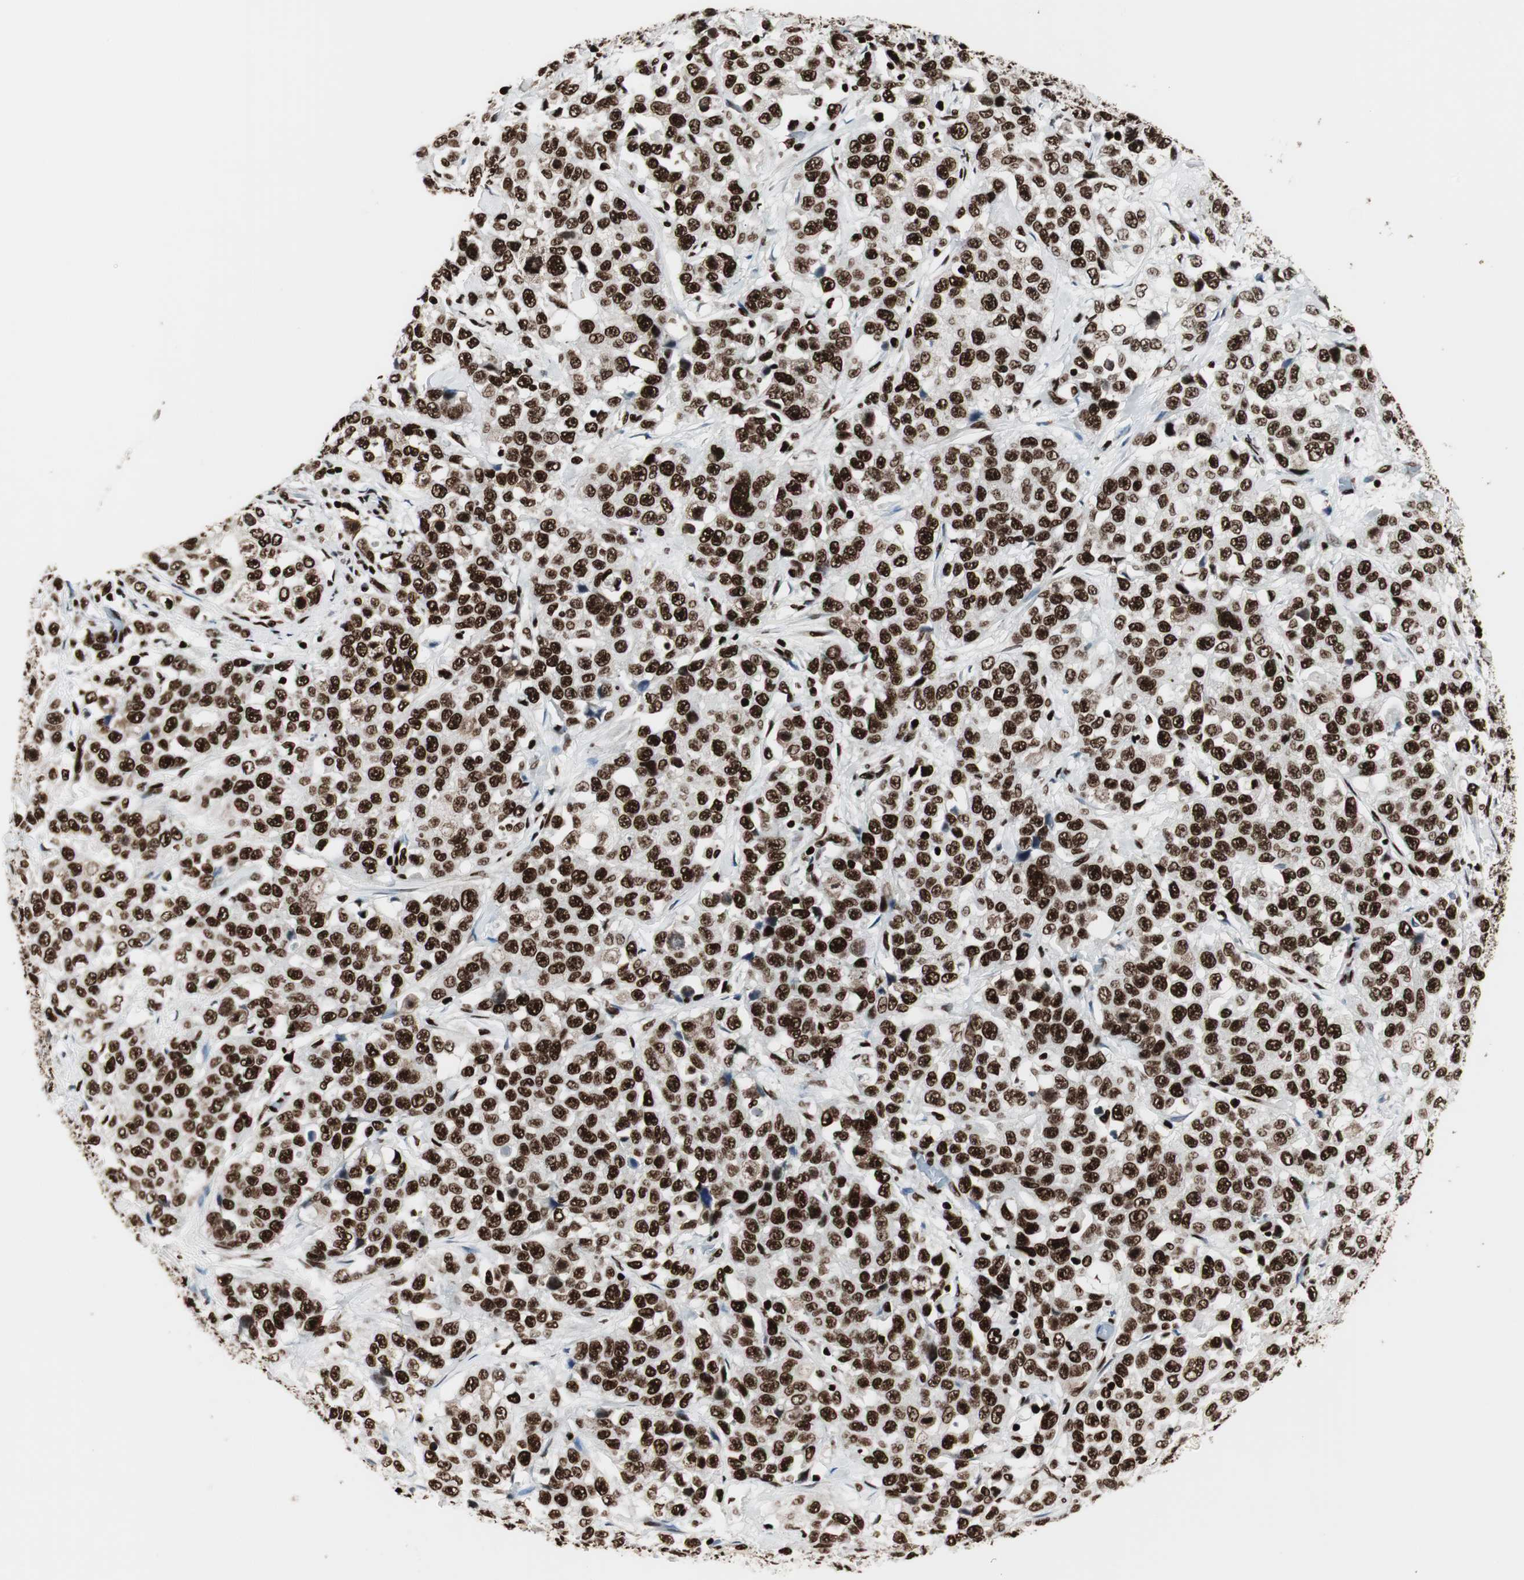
{"staining": {"intensity": "strong", "quantity": ">75%", "location": "nuclear"}, "tissue": "stomach cancer", "cell_type": "Tumor cells", "image_type": "cancer", "snomed": [{"axis": "morphology", "description": "Normal tissue, NOS"}, {"axis": "morphology", "description": "Adenocarcinoma, NOS"}, {"axis": "topography", "description": "Stomach"}], "caption": "Human stomach cancer stained for a protein (brown) displays strong nuclear positive expression in approximately >75% of tumor cells.", "gene": "MTA2", "patient": {"sex": "male", "age": 48}}